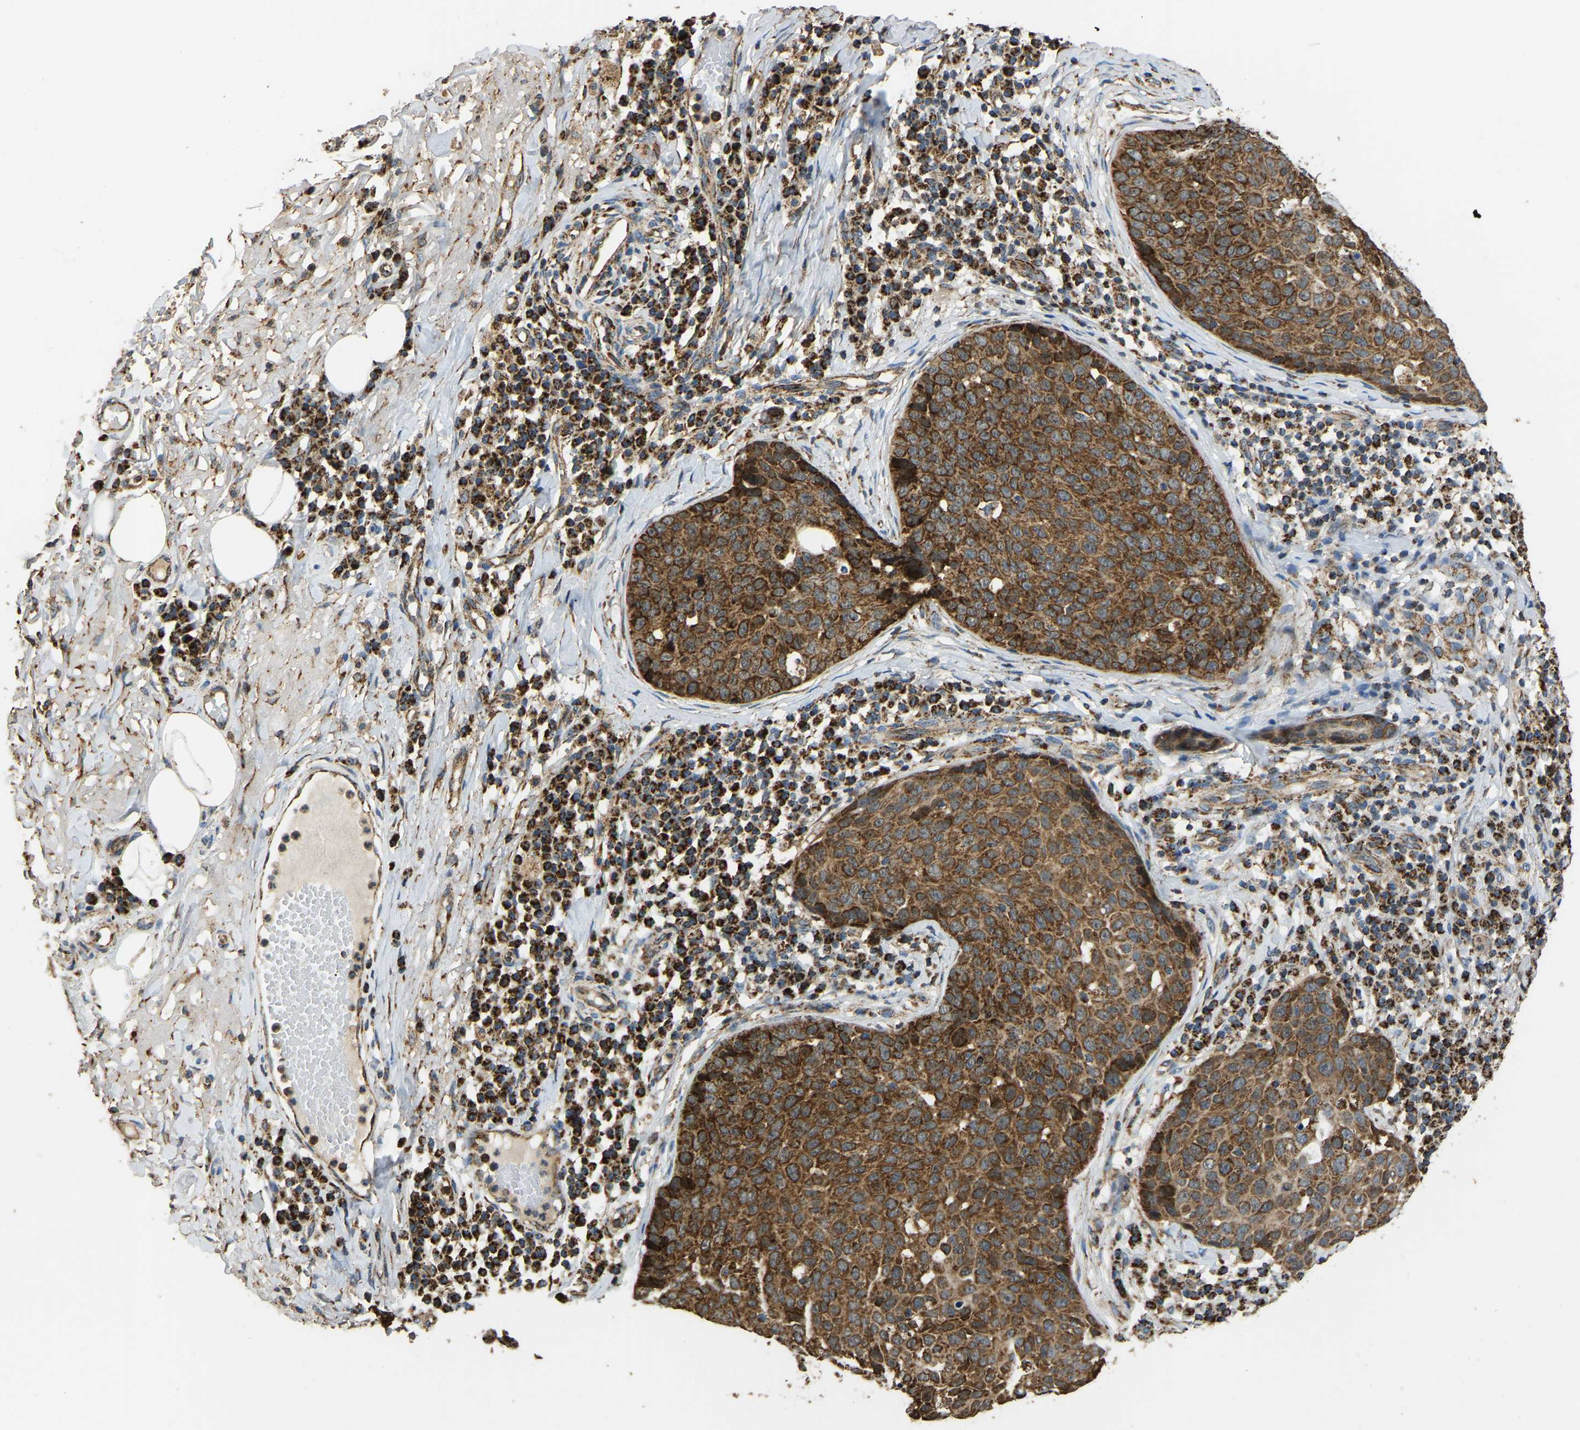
{"staining": {"intensity": "strong", "quantity": ">75%", "location": "cytoplasmic/membranous"}, "tissue": "skin cancer", "cell_type": "Tumor cells", "image_type": "cancer", "snomed": [{"axis": "morphology", "description": "Squamous cell carcinoma in situ, NOS"}, {"axis": "morphology", "description": "Squamous cell carcinoma, NOS"}, {"axis": "topography", "description": "Skin"}], "caption": "Tumor cells reveal high levels of strong cytoplasmic/membranous staining in about >75% of cells in skin squamous cell carcinoma. The staining is performed using DAB brown chromogen to label protein expression. The nuclei are counter-stained blue using hematoxylin.", "gene": "TUFM", "patient": {"sex": "male", "age": 93}}